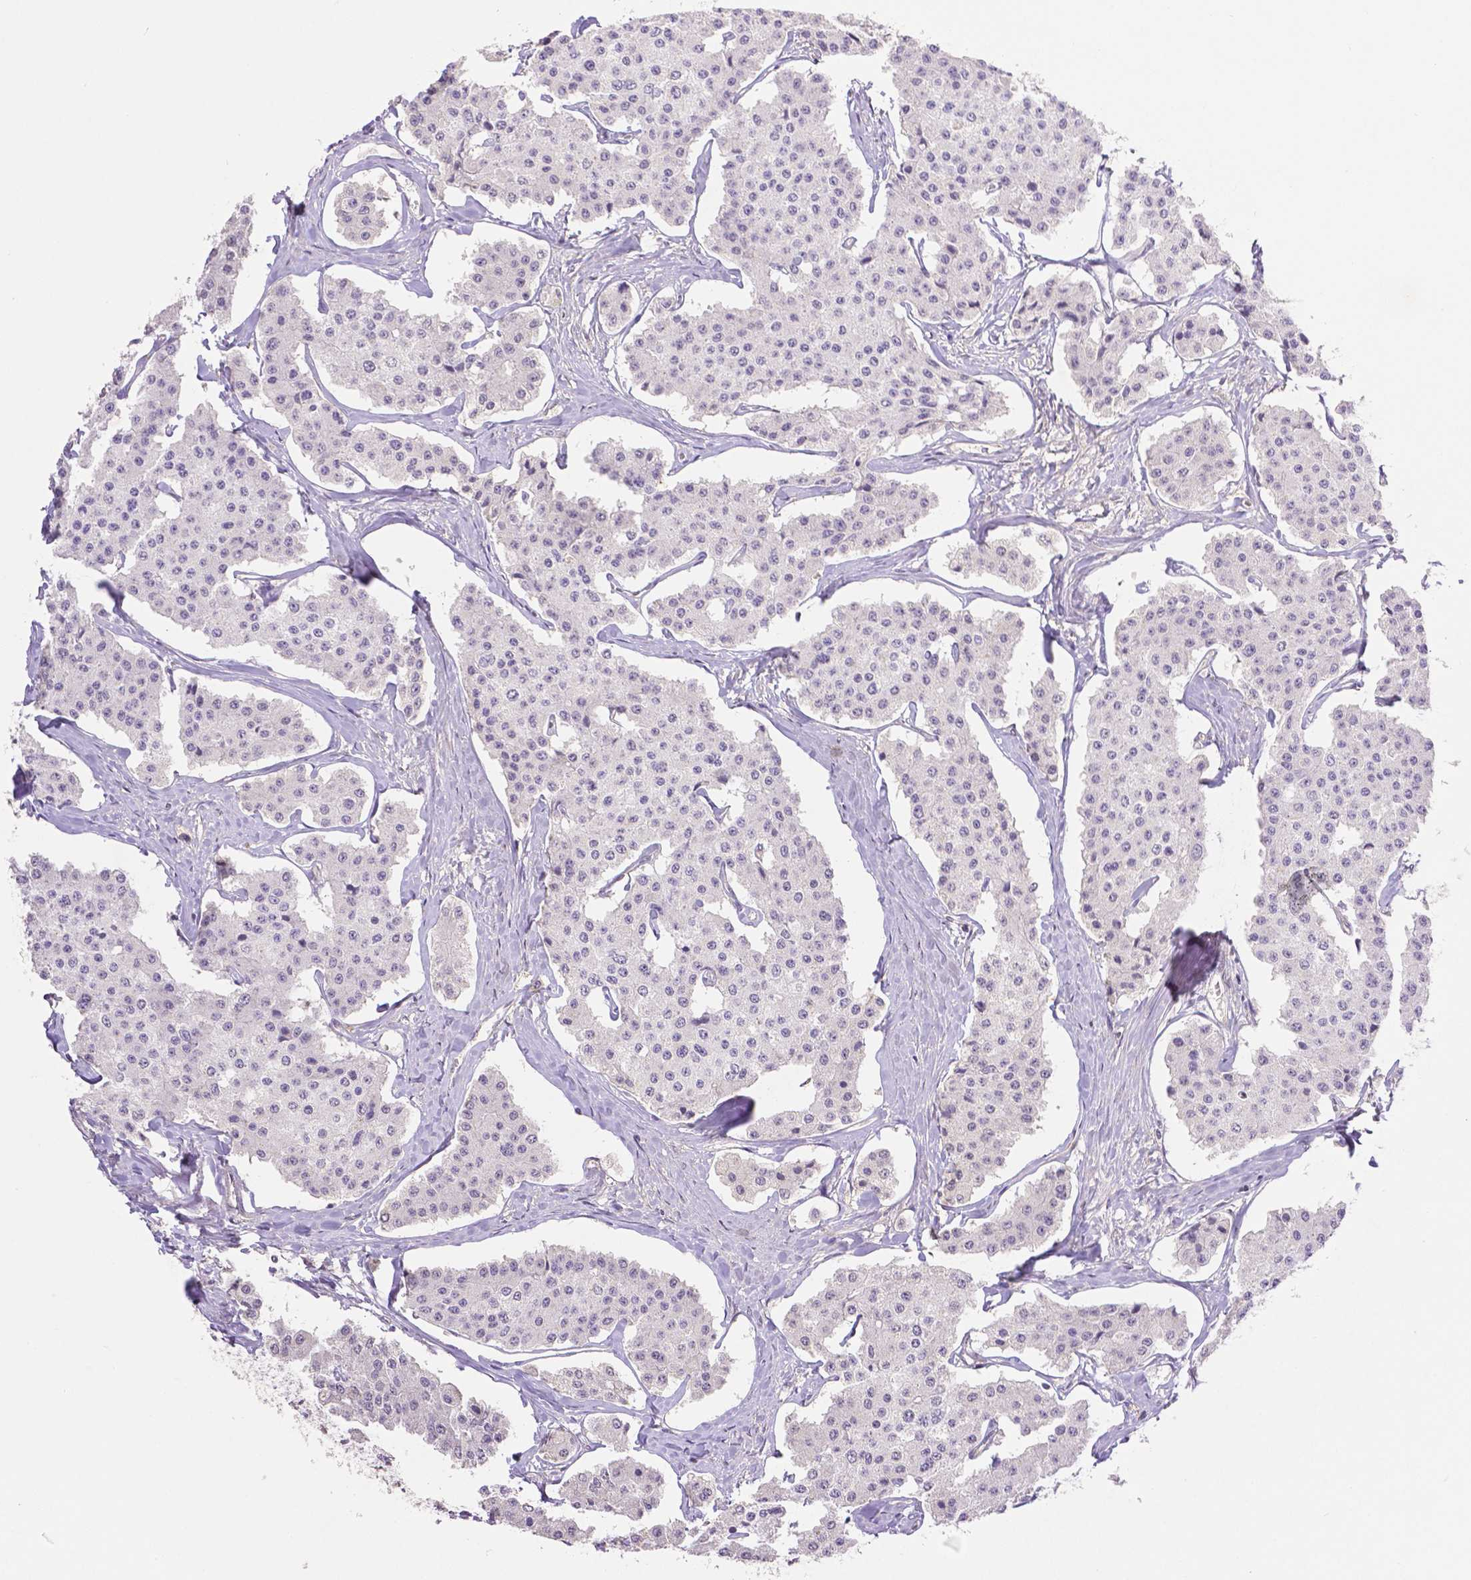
{"staining": {"intensity": "negative", "quantity": "none", "location": "none"}, "tissue": "carcinoid", "cell_type": "Tumor cells", "image_type": "cancer", "snomed": [{"axis": "morphology", "description": "Carcinoid, malignant, NOS"}, {"axis": "topography", "description": "Small intestine"}], "caption": "An immunohistochemistry (IHC) photomicrograph of carcinoid is shown. There is no staining in tumor cells of carcinoid.", "gene": "THY1", "patient": {"sex": "female", "age": 65}}